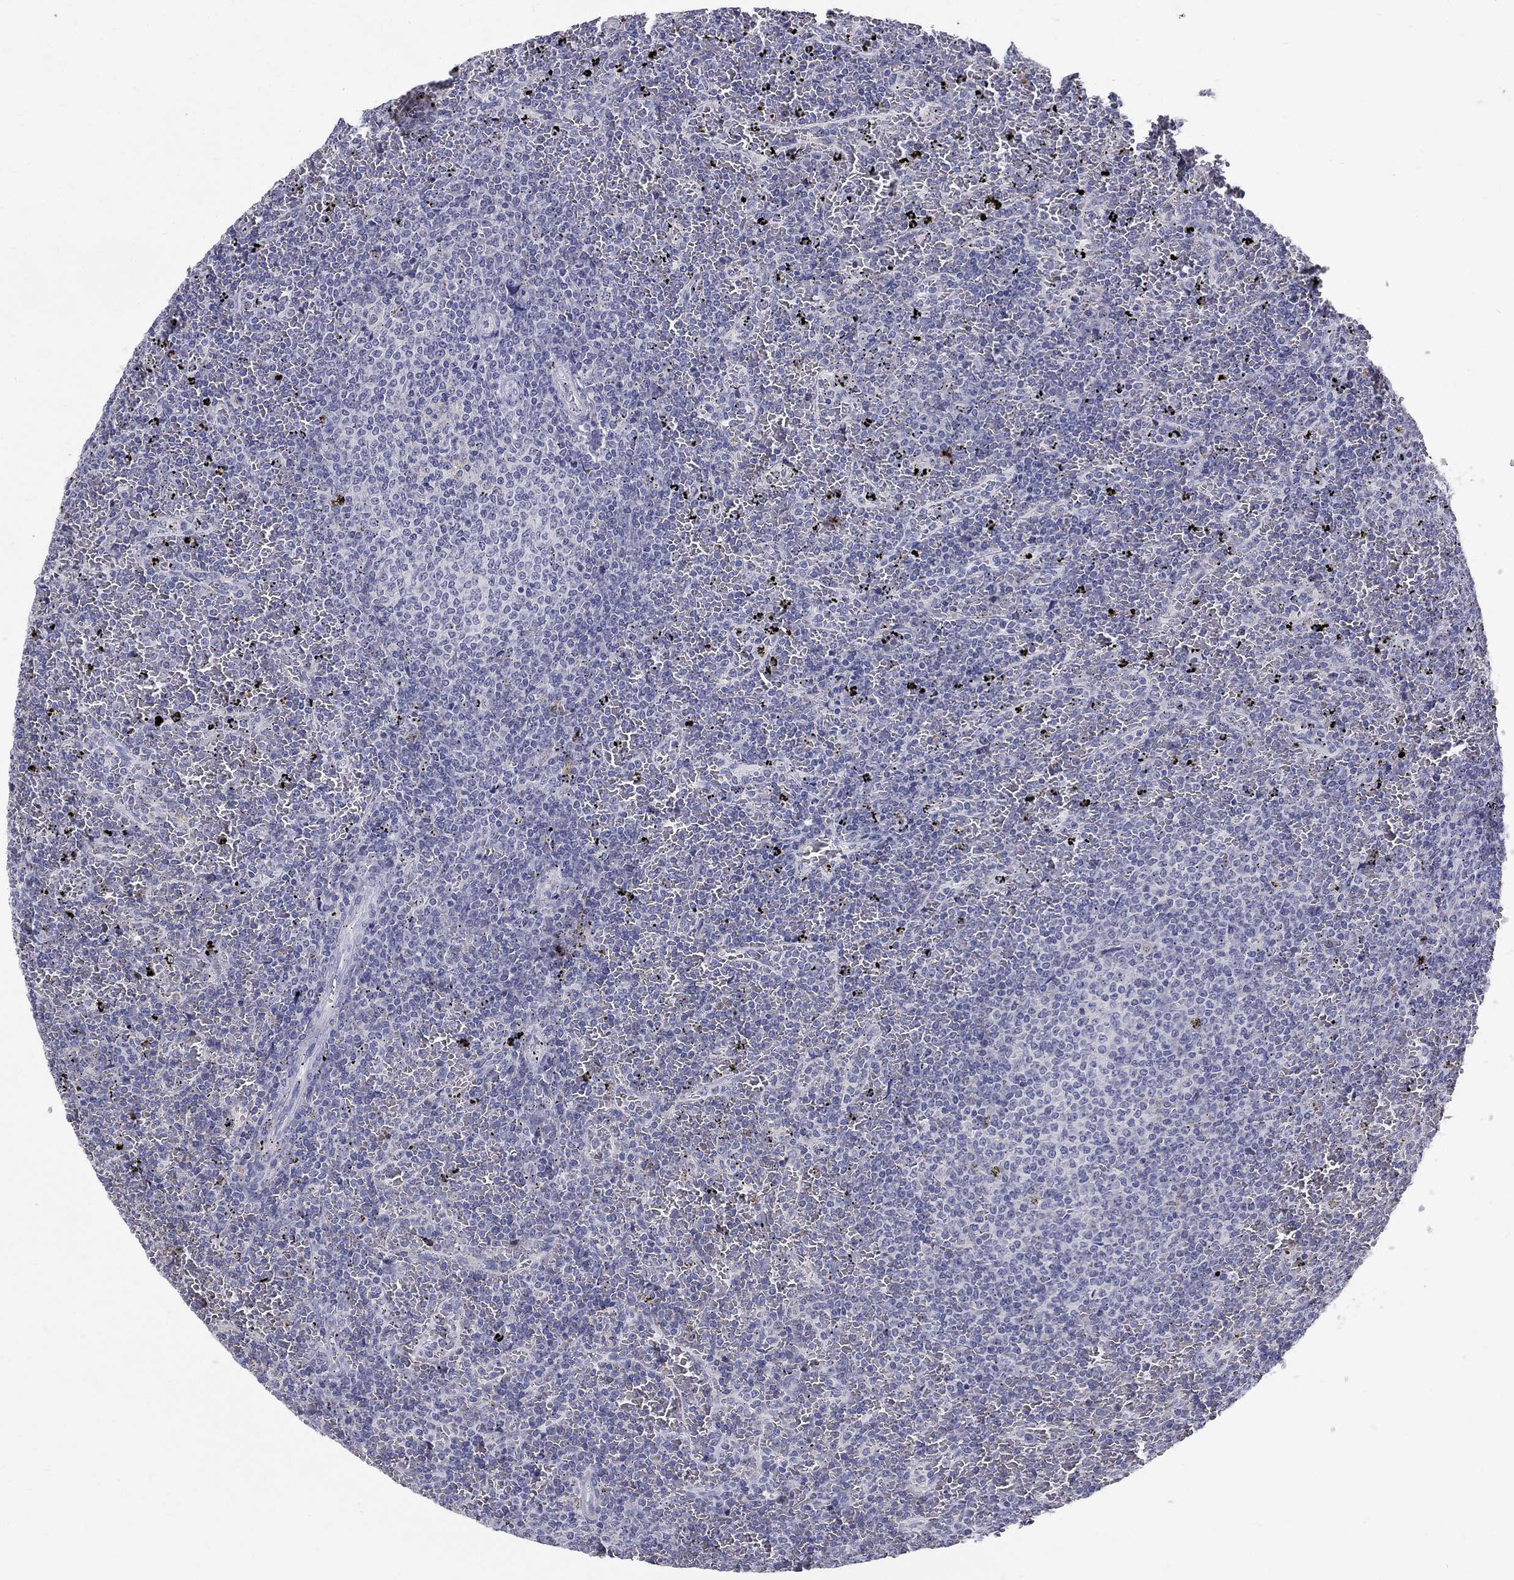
{"staining": {"intensity": "negative", "quantity": "none", "location": "none"}, "tissue": "lymphoma", "cell_type": "Tumor cells", "image_type": "cancer", "snomed": [{"axis": "morphology", "description": "Malignant lymphoma, non-Hodgkin's type, Low grade"}, {"axis": "topography", "description": "Spleen"}], "caption": "Immunohistochemistry (IHC) of malignant lymphoma, non-Hodgkin's type (low-grade) exhibits no positivity in tumor cells.", "gene": "TP53TG5", "patient": {"sex": "female", "age": 77}}